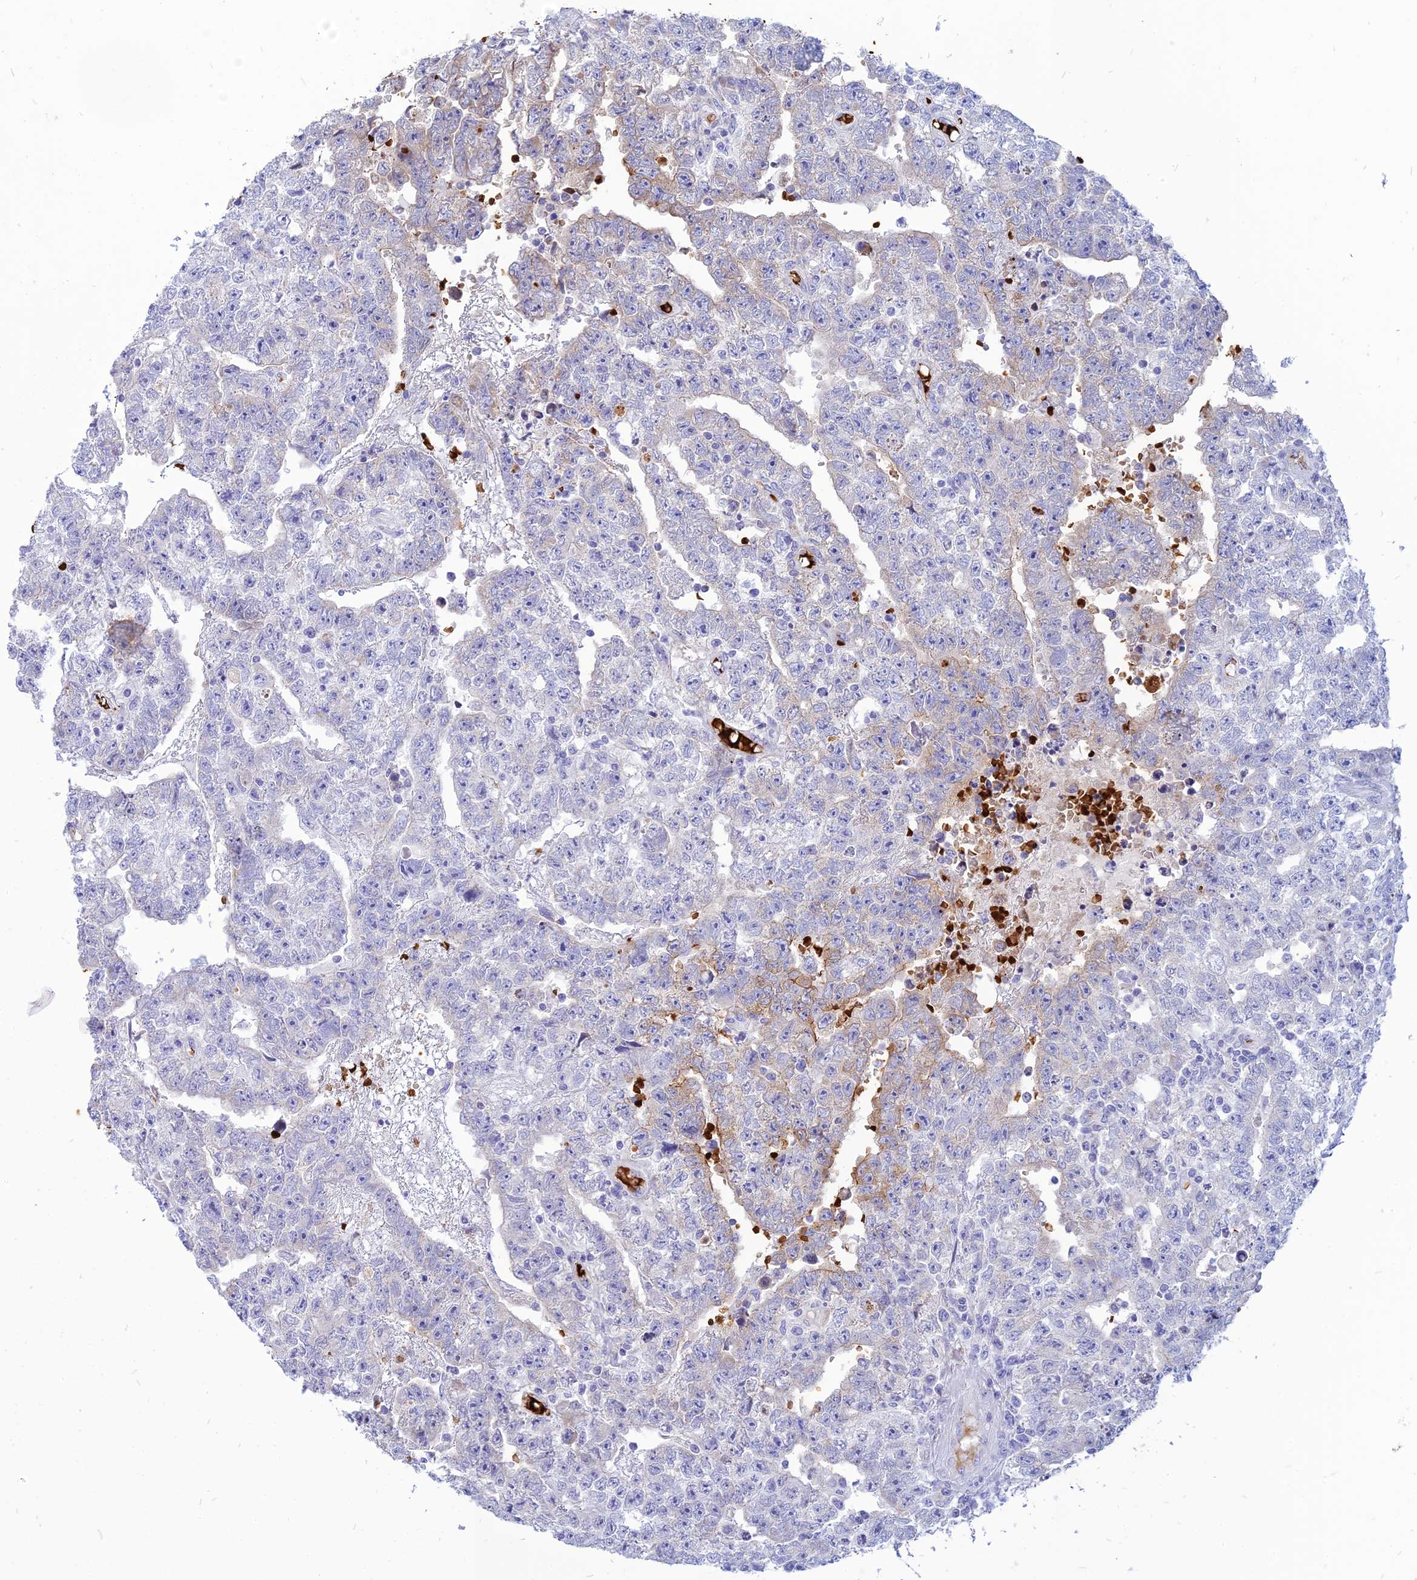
{"staining": {"intensity": "strong", "quantity": "<25%", "location": "cytoplasmic/membranous"}, "tissue": "testis cancer", "cell_type": "Tumor cells", "image_type": "cancer", "snomed": [{"axis": "morphology", "description": "Carcinoma, Embryonal, NOS"}, {"axis": "topography", "description": "Testis"}], "caption": "There is medium levels of strong cytoplasmic/membranous positivity in tumor cells of testis cancer, as demonstrated by immunohistochemical staining (brown color).", "gene": "HHAT", "patient": {"sex": "male", "age": 25}}